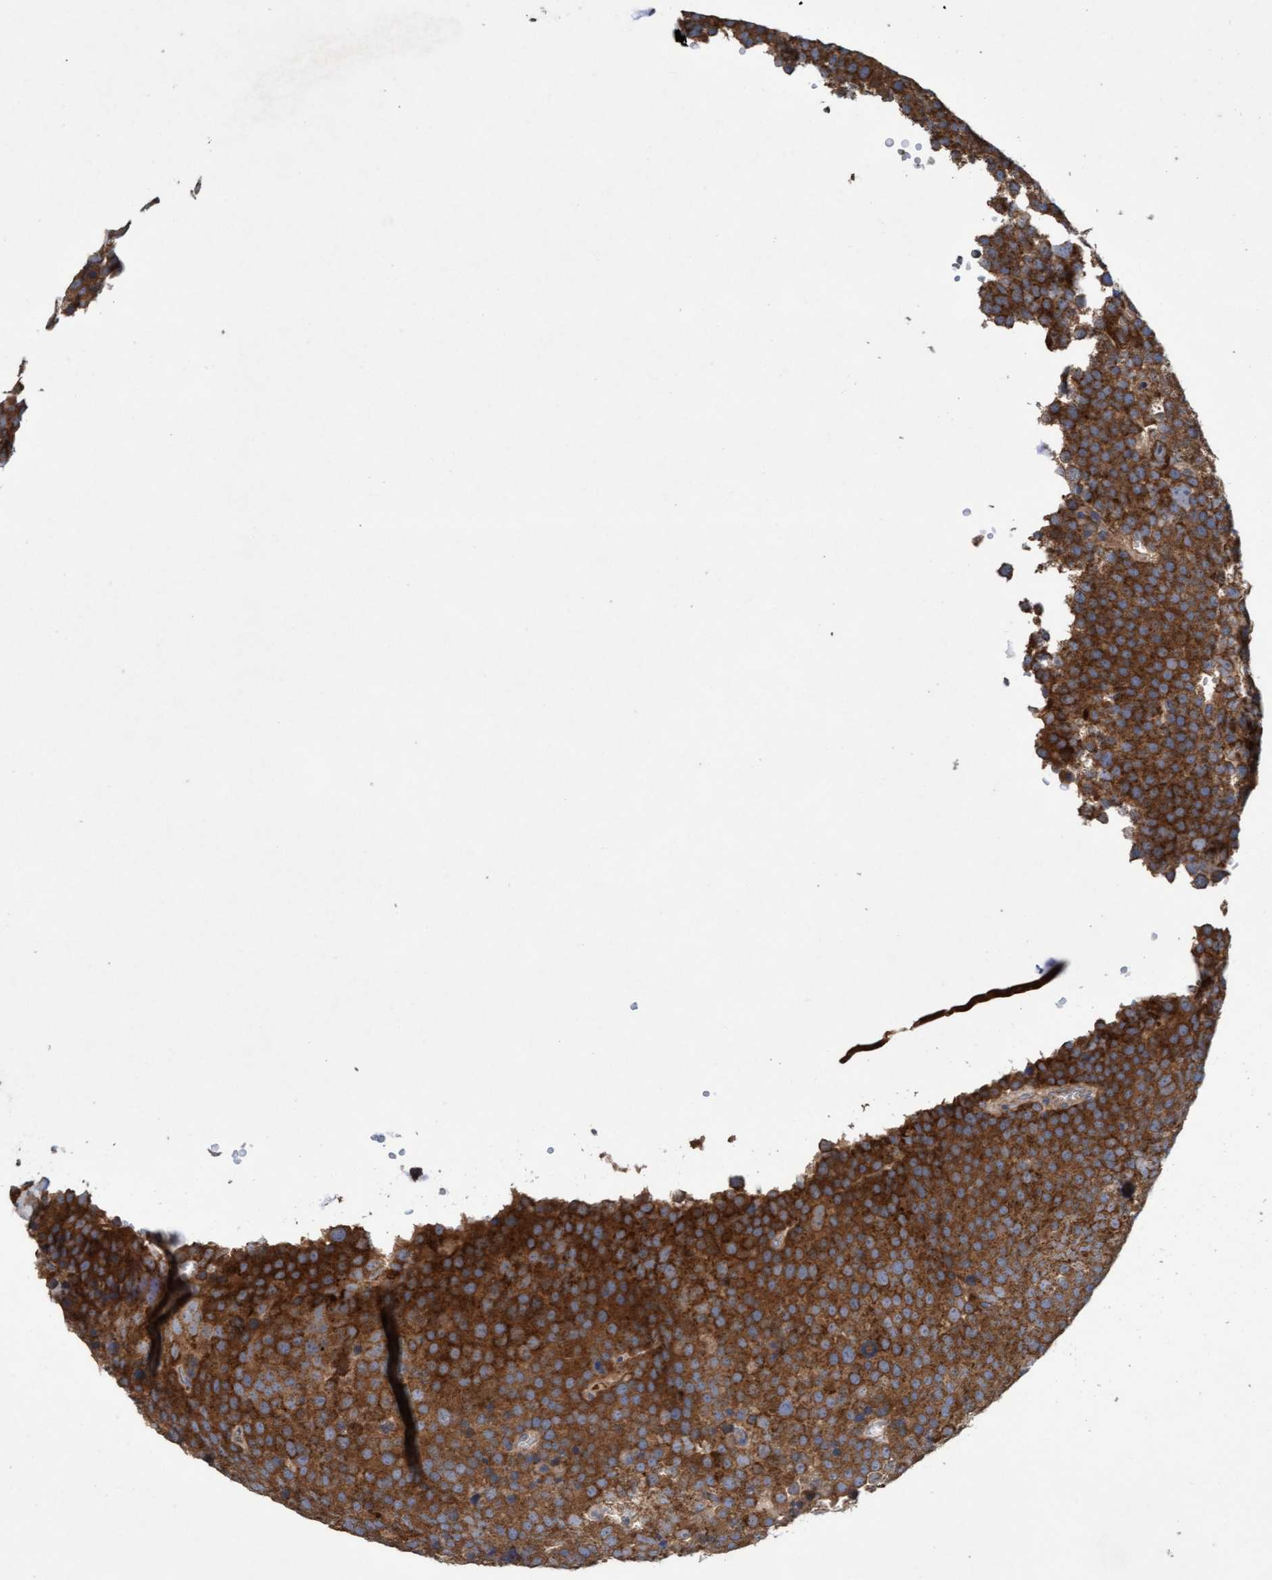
{"staining": {"intensity": "strong", "quantity": ">75%", "location": "cytoplasmic/membranous"}, "tissue": "testis cancer", "cell_type": "Tumor cells", "image_type": "cancer", "snomed": [{"axis": "morphology", "description": "Seminoma, NOS"}, {"axis": "topography", "description": "Testis"}], "caption": "The micrograph reveals a brown stain indicating the presence of a protein in the cytoplasmic/membranous of tumor cells in seminoma (testis). (IHC, brightfield microscopy, high magnification).", "gene": "DDHD2", "patient": {"sex": "male", "age": 71}}